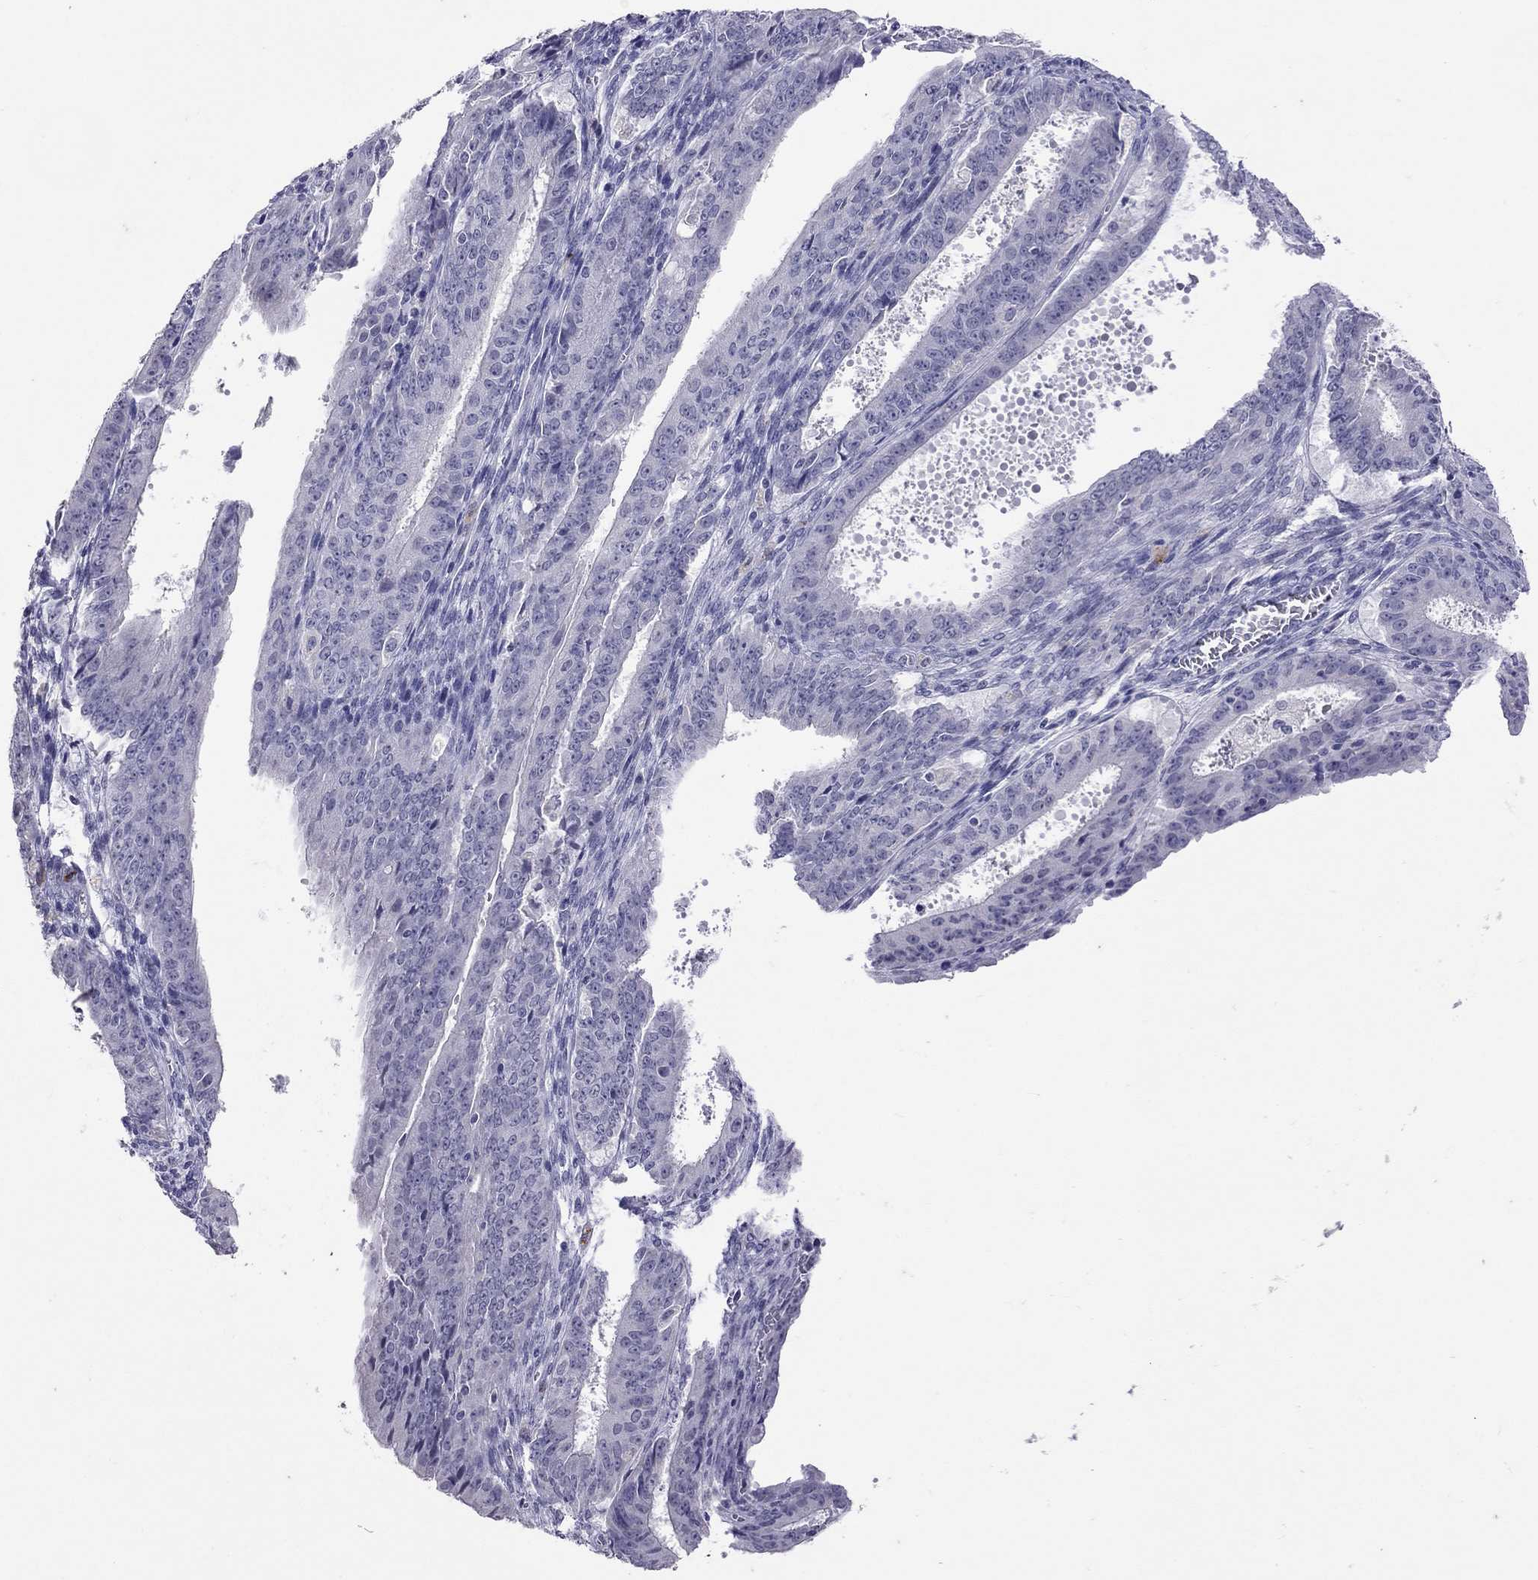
{"staining": {"intensity": "negative", "quantity": "none", "location": "none"}, "tissue": "ovarian cancer", "cell_type": "Tumor cells", "image_type": "cancer", "snomed": [{"axis": "morphology", "description": "Carcinoma, endometroid"}, {"axis": "topography", "description": "Ovary"}], "caption": "Immunohistochemical staining of human ovarian endometroid carcinoma displays no significant staining in tumor cells.", "gene": "SLAMF1", "patient": {"sex": "female", "age": 42}}